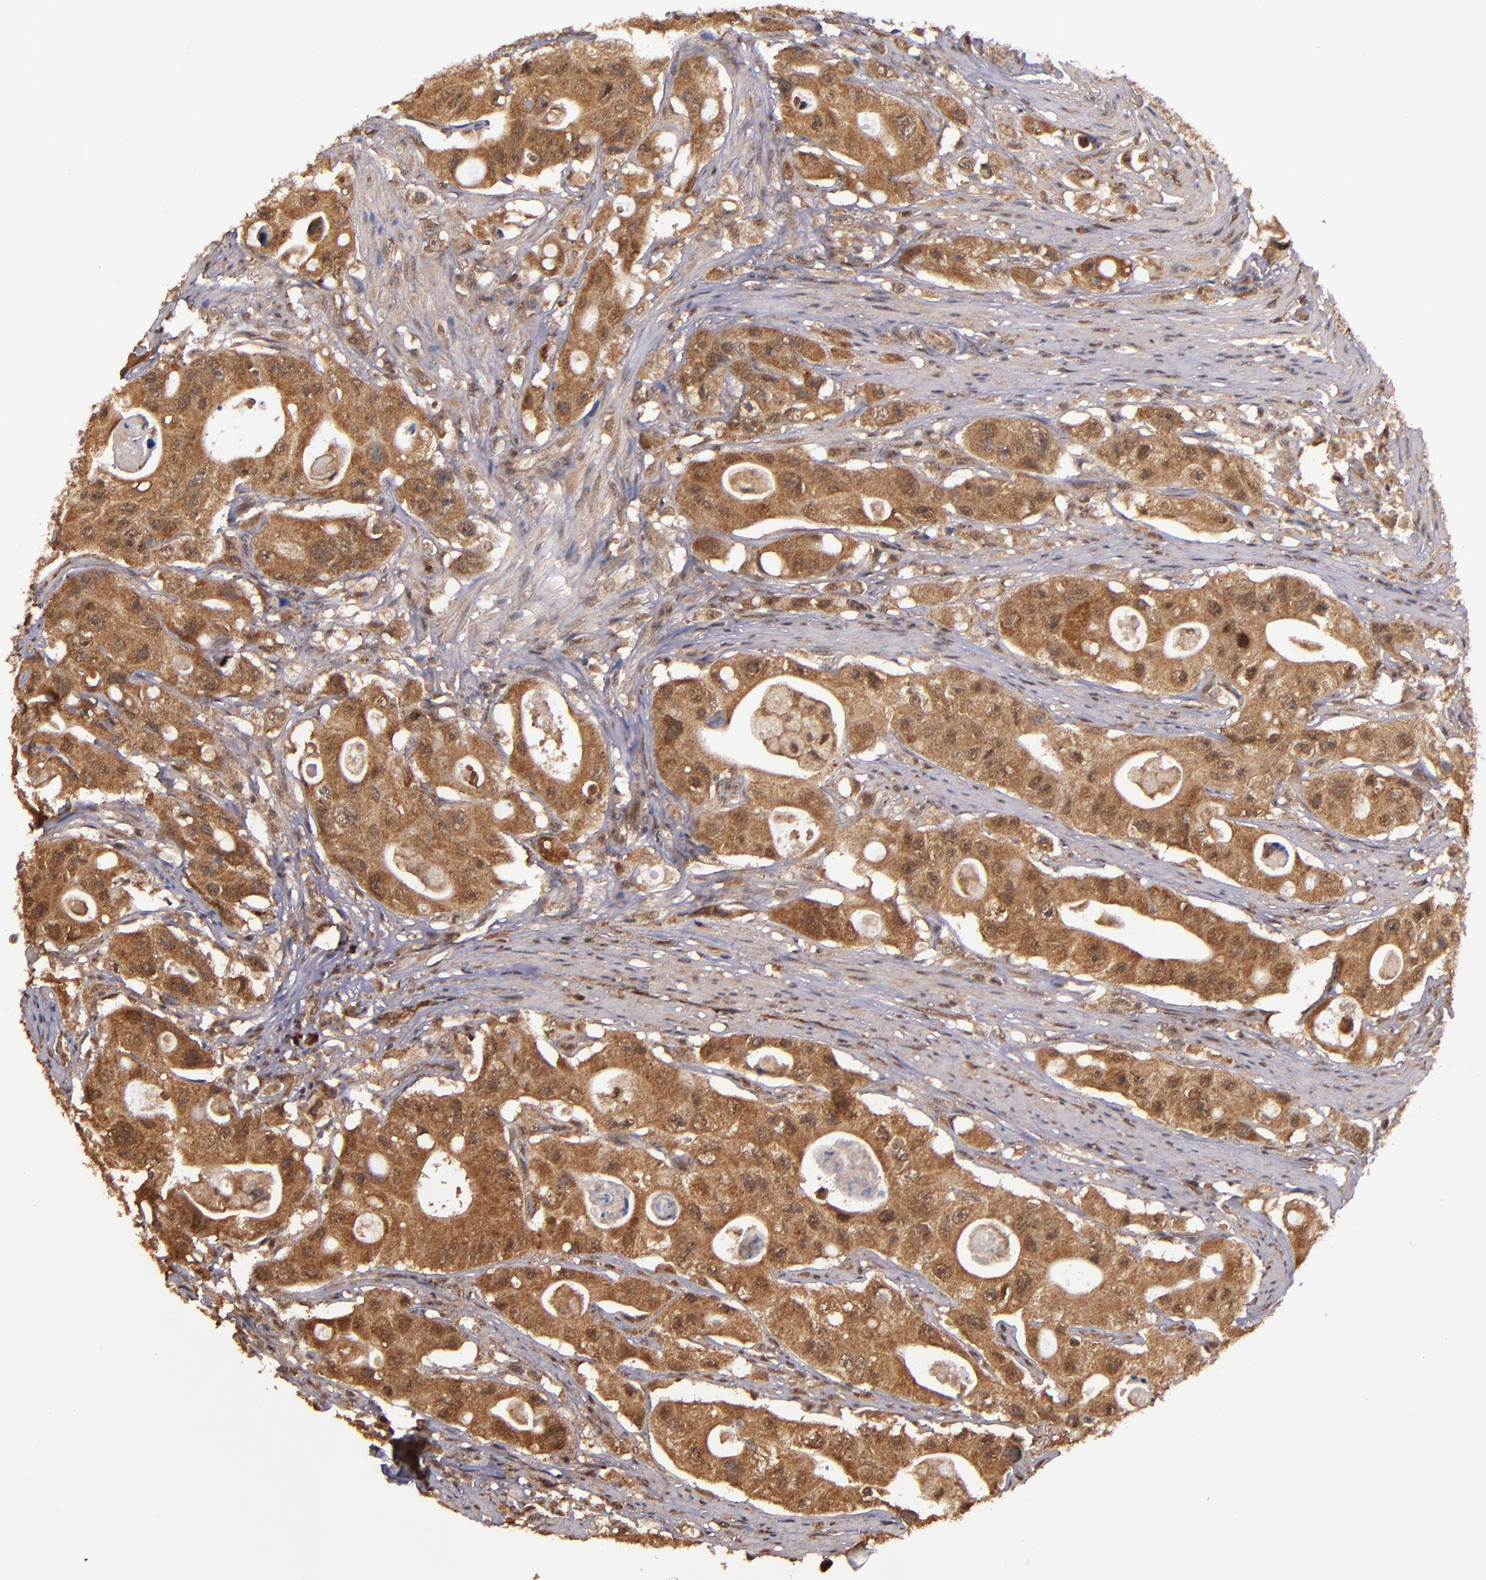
{"staining": {"intensity": "strong", "quantity": ">75%", "location": "cytoplasmic/membranous"}, "tissue": "colorectal cancer", "cell_type": "Tumor cells", "image_type": "cancer", "snomed": [{"axis": "morphology", "description": "Adenocarcinoma, NOS"}, {"axis": "topography", "description": "Colon"}], "caption": "Colorectal cancer (adenocarcinoma) stained for a protein exhibits strong cytoplasmic/membranous positivity in tumor cells.", "gene": "RIOK3", "patient": {"sex": "female", "age": 46}}